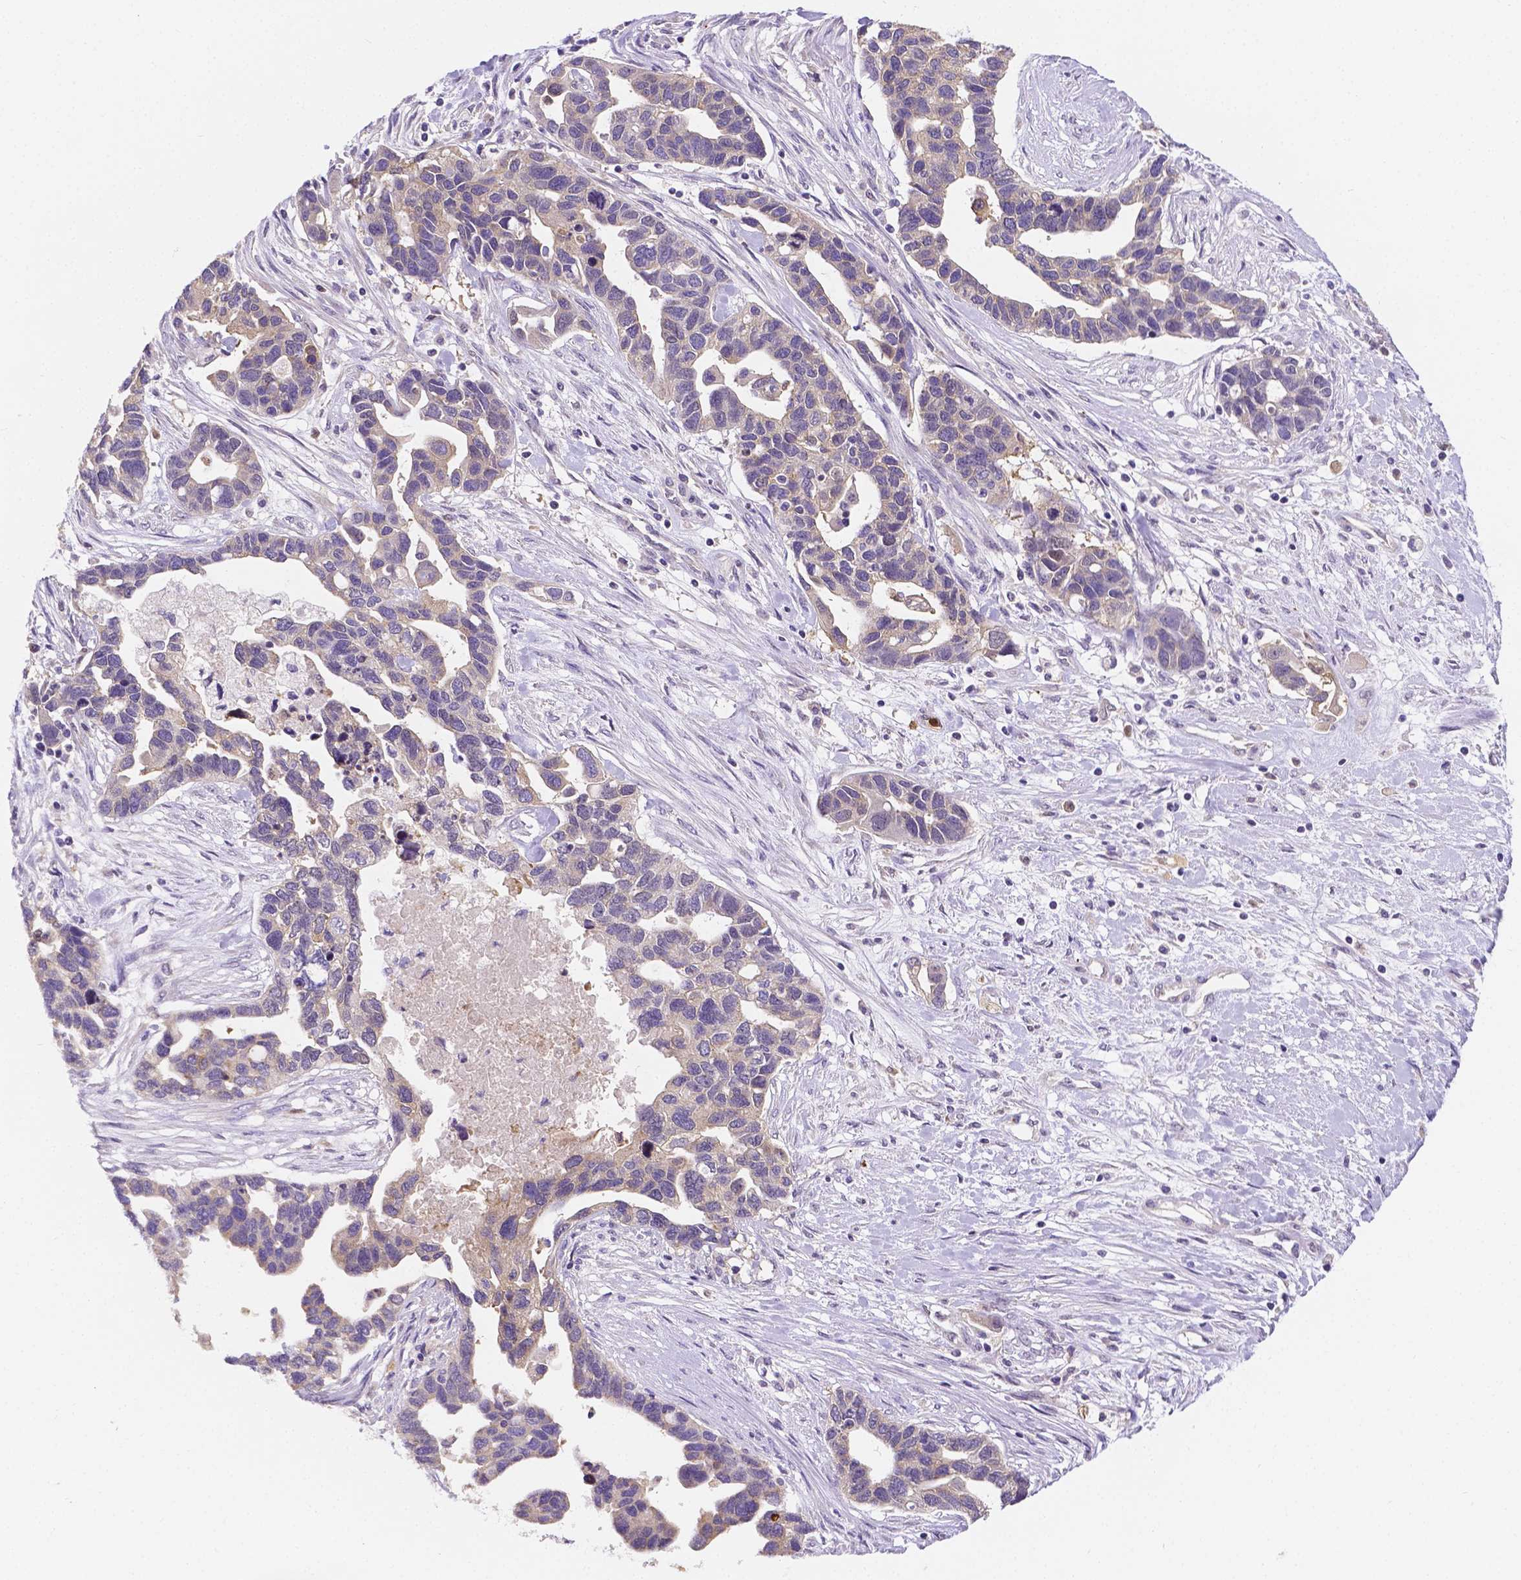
{"staining": {"intensity": "negative", "quantity": "none", "location": "none"}, "tissue": "ovarian cancer", "cell_type": "Tumor cells", "image_type": "cancer", "snomed": [{"axis": "morphology", "description": "Cystadenocarcinoma, serous, NOS"}, {"axis": "topography", "description": "Ovary"}], "caption": "Protein analysis of serous cystadenocarcinoma (ovarian) shows no significant staining in tumor cells.", "gene": "ZNRD2", "patient": {"sex": "female", "age": 54}}